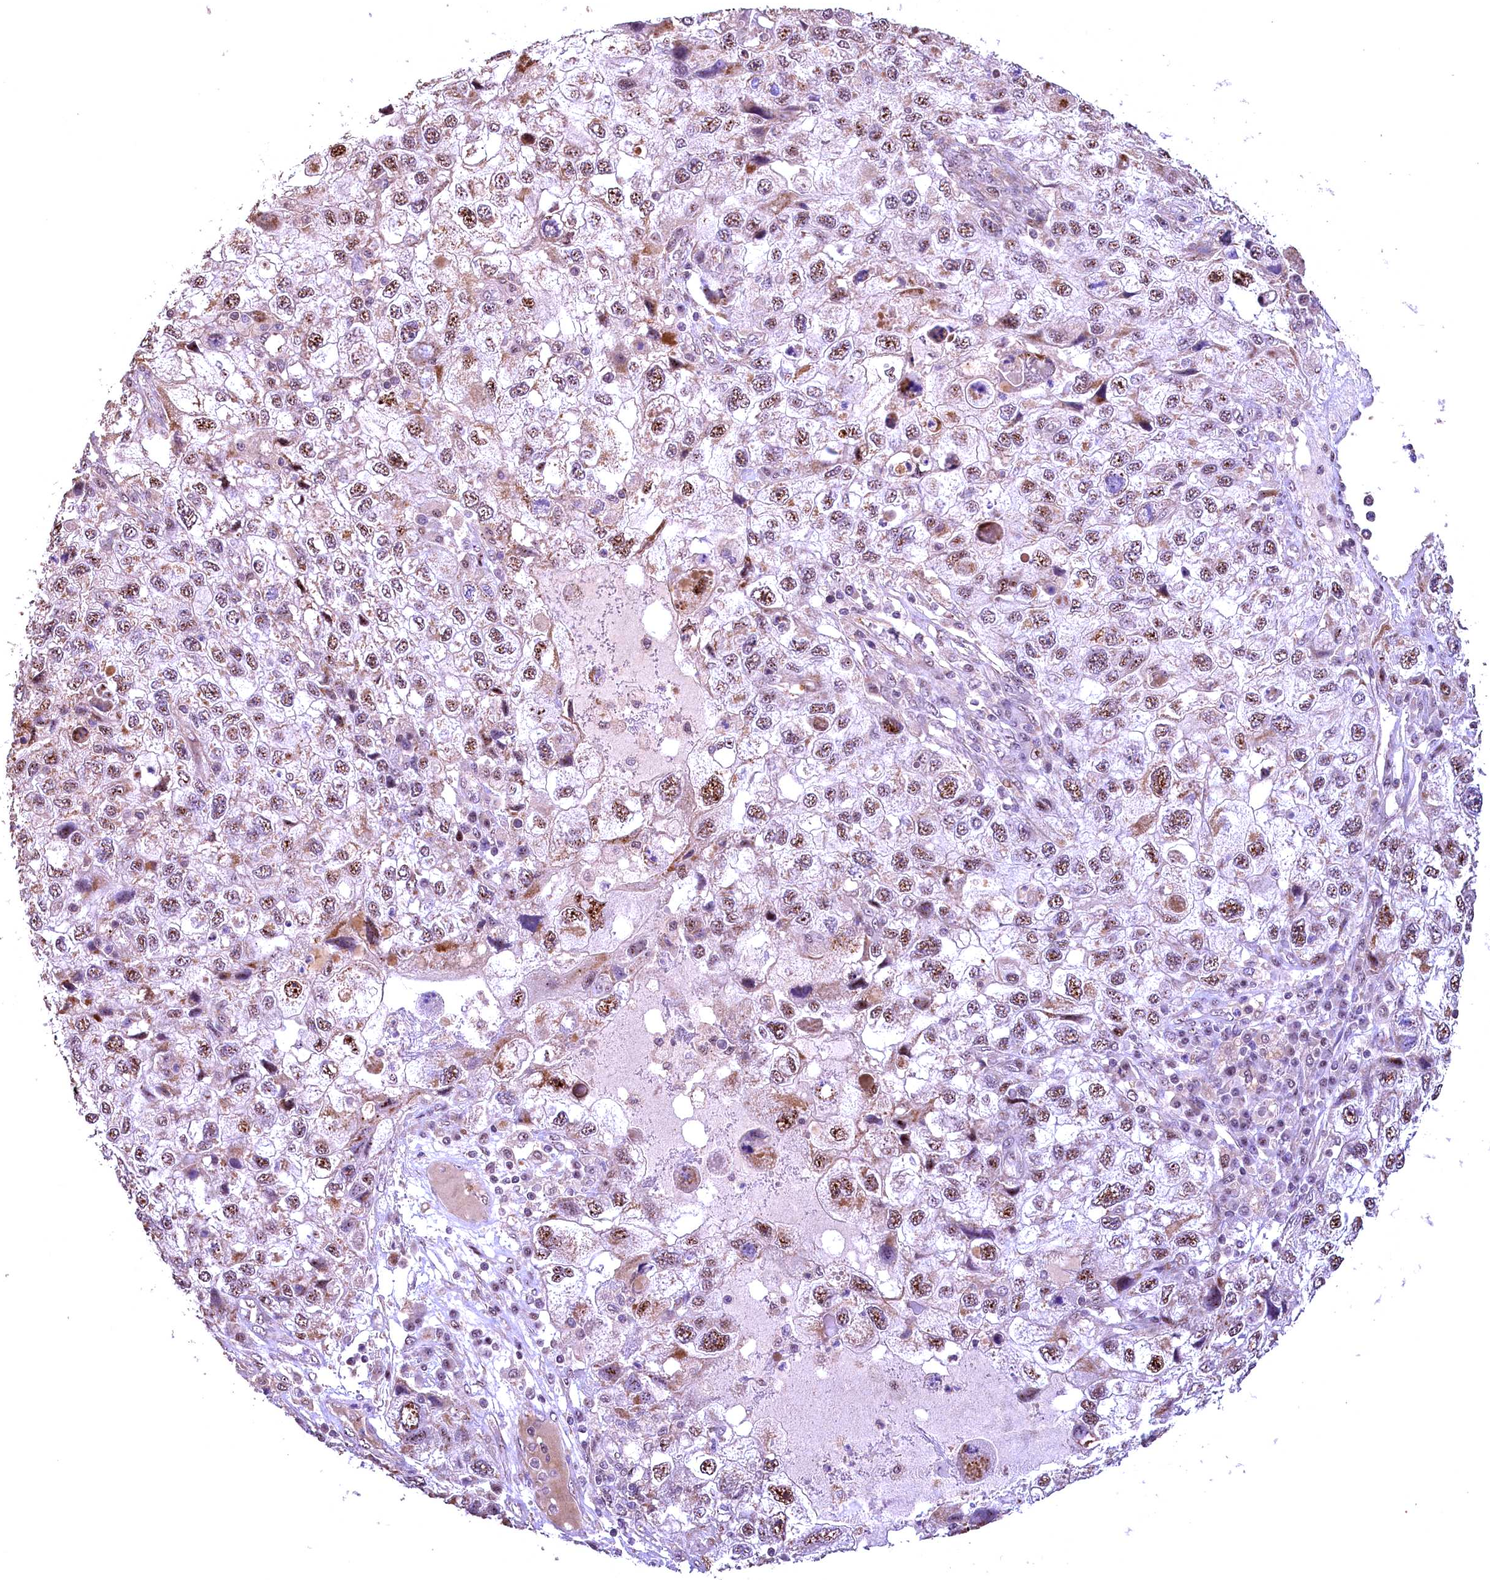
{"staining": {"intensity": "moderate", "quantity": ">75%", "location": "nuclear"}, "tissue": "endometrial cancer", "cell_type": "Tumor cells", "image_type": "cancer", "snomed": [{"axis": "morphology", "description": "Adenocarcinoma, NOS"}, {"axis": "topography", "description": "Endometrium"}], "caption": "High-power microscopy captured an immunohistochemistry (IHC) micrograph of endometrial adenocarcinoma, revealing moderate nuclear expression in about >75% of tumor cells. (DAB = brown stain, brightfield microscopy at high magnification).", "gene": "FUZ", "patient": {"sex": "female", "age": 49}}